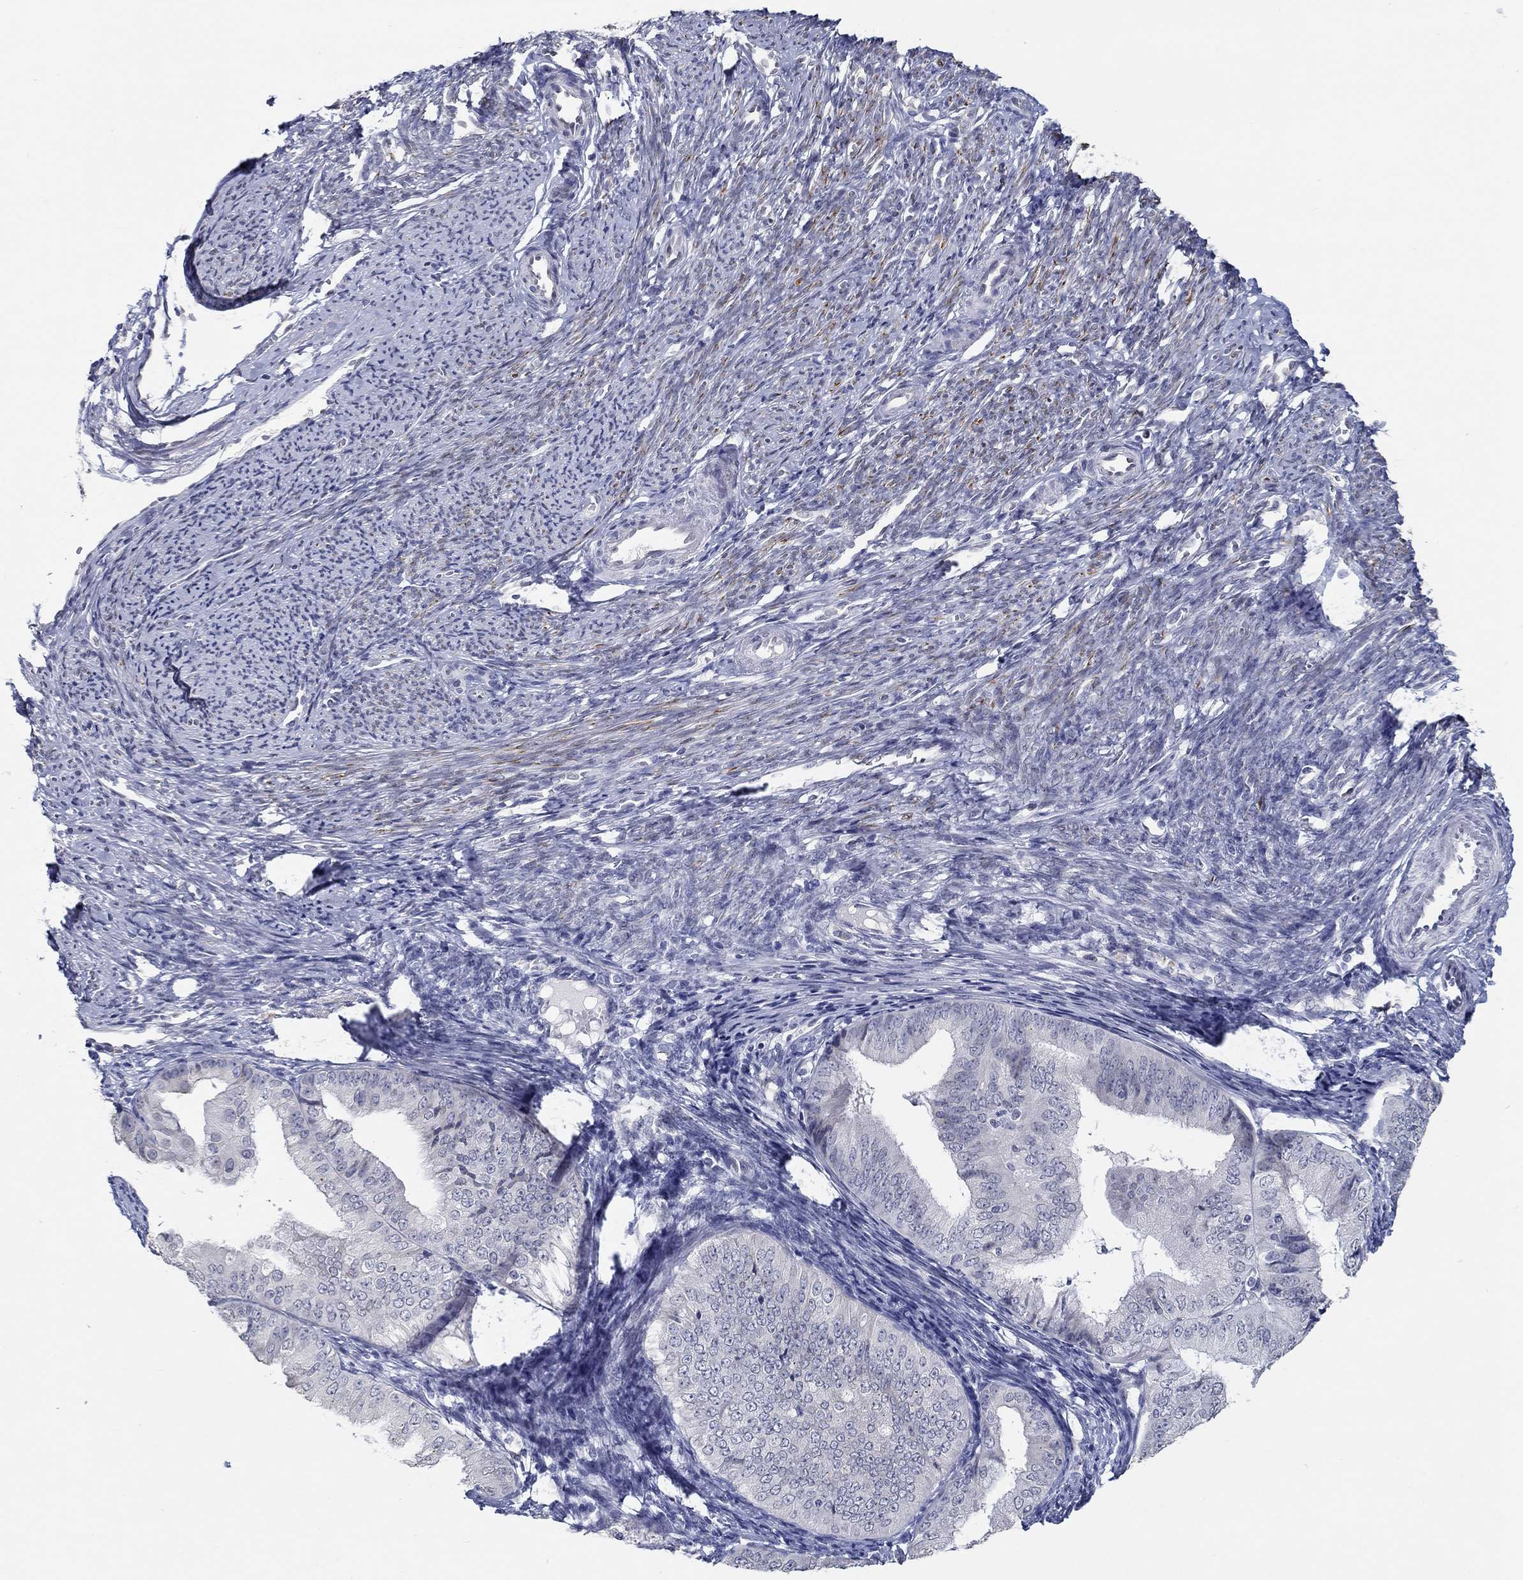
{"staining": {"intensity": "negative", "quantity": "none", "location": "none"}, "tissue": "endometrial cancer", "cell_type": "Tumor cells", "image_type": "cancer", "snomed": [{"axis": "morphology", "description": "Adenocarcinoma, NOS"}, {"axis": "topography", "description": "Endometrium"}], "caption": "DAB immunohistochemical staining of human endometrial cancer exhibits no significant expression in tumor cells.", "gene": "NUP155", "patient": {"sex": "female", "age": 63}}